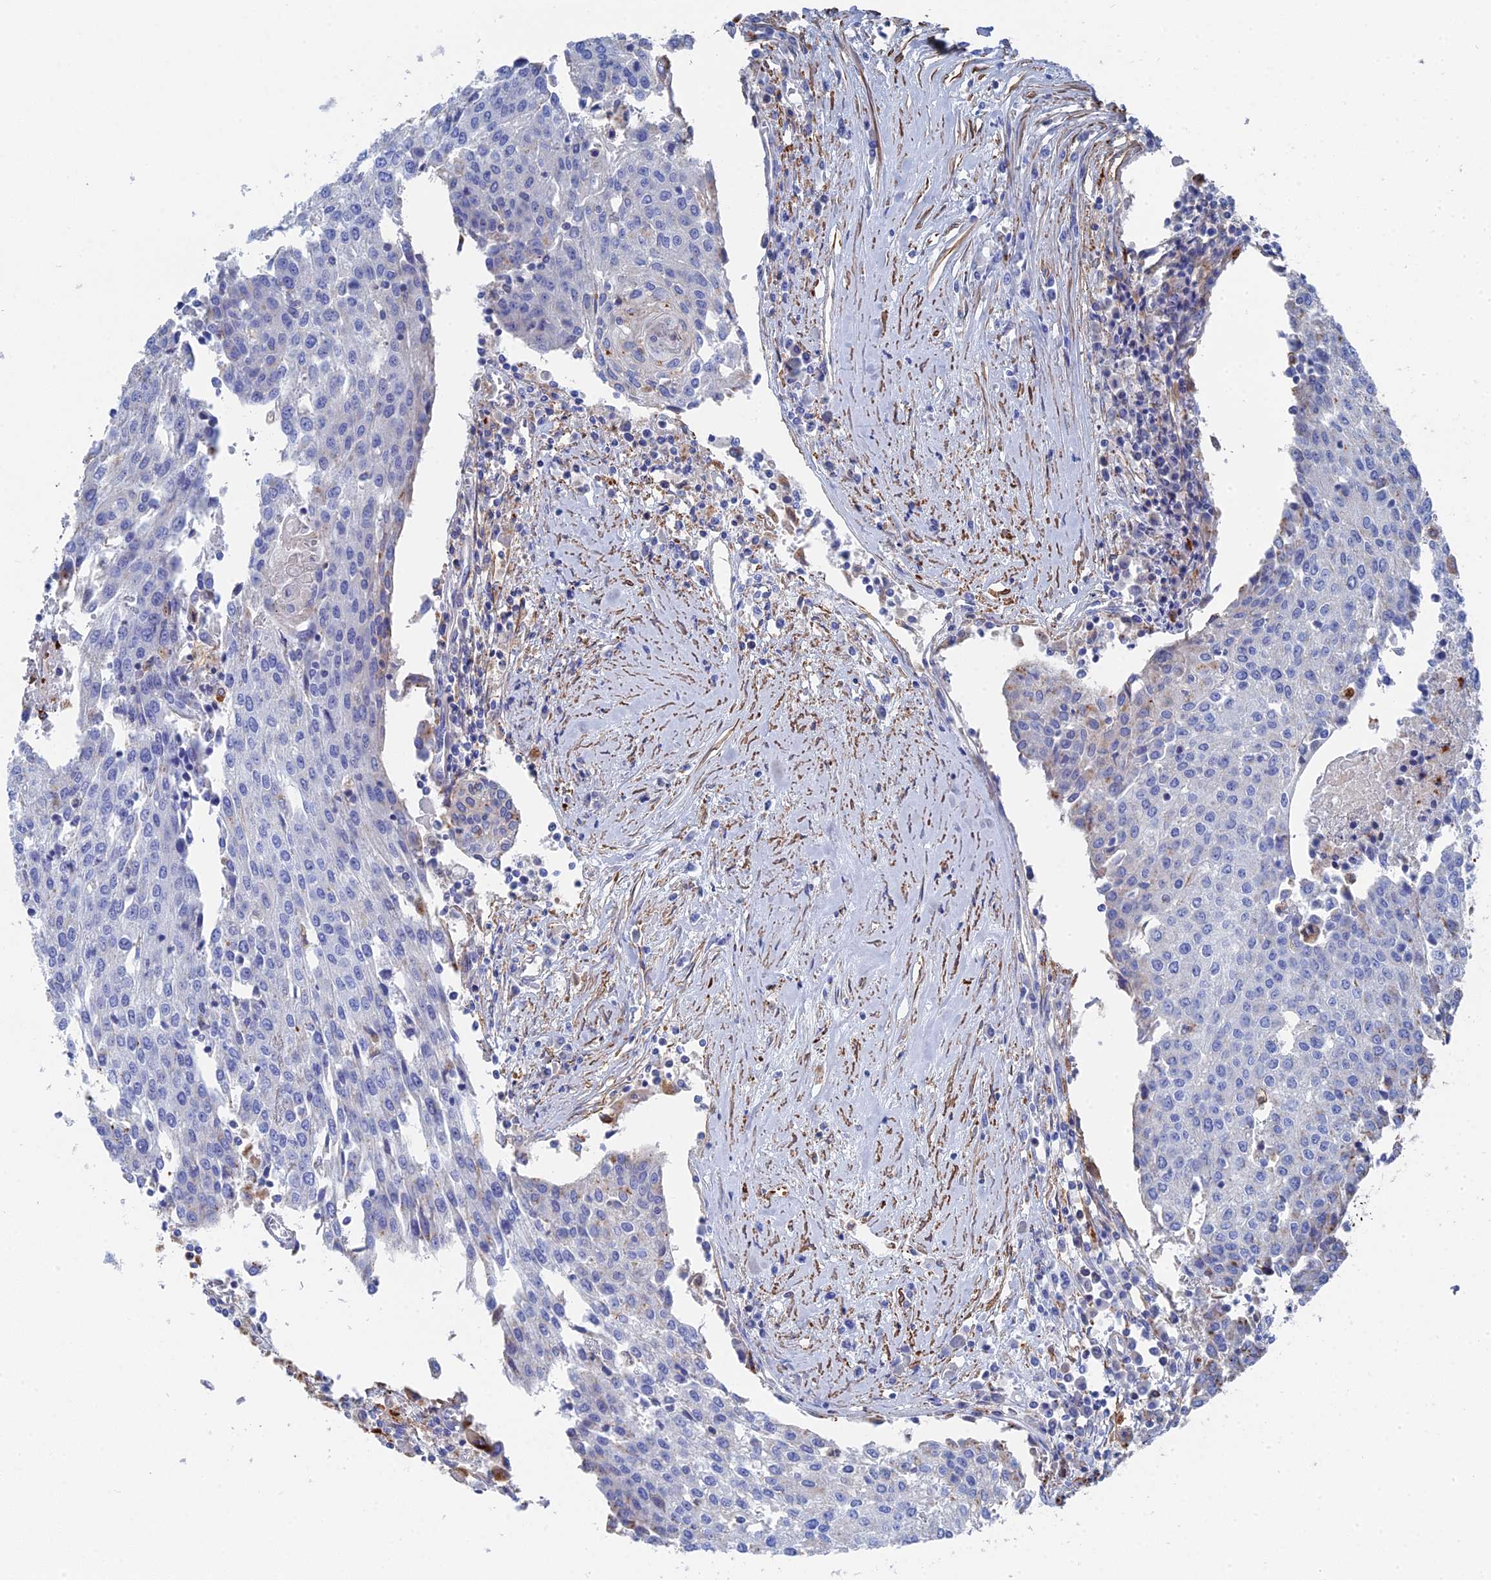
{"staining": {"intensity": "negative", "quantity": "none", "location": "none"}, "tissue": "urothelial cancer", "cell_type": "Tumor cells", "image_type": "cancer", "snomed": [{"axis": "morphology", "description": "Urothelial carcinoma, High grade"}, {"axis": "topography", "description": "Urinary bladder"}], "caption": "Tumor cells are negative for protein expression in human urothelial cancer.", "gene": "STRA6", "patient": {"sex": "female", "age": 85}}